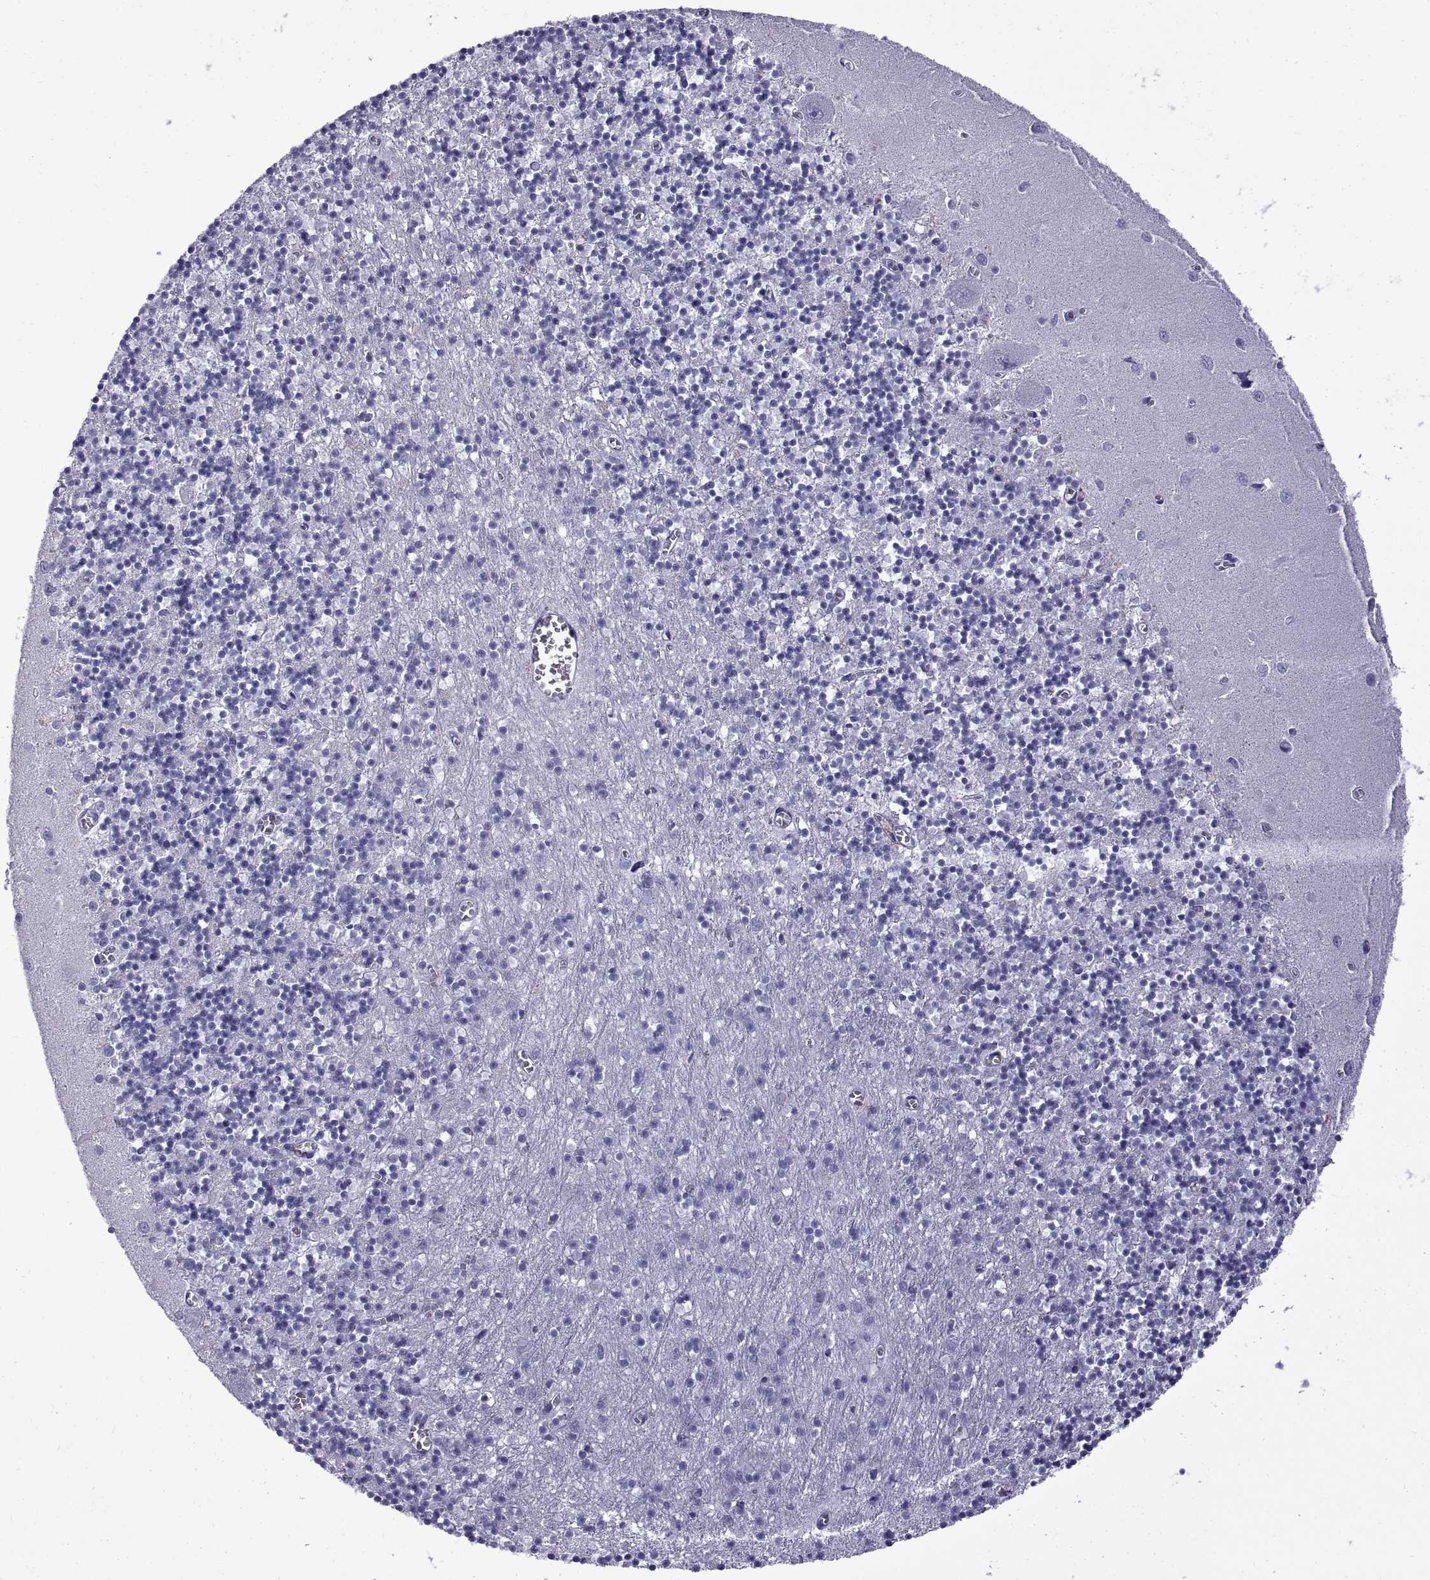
{"staining": {"intensity": "negative", "quantity": "none", "location": "none"}, "tissue": "cerebellum", "cell_type": "Cells in granular layer", "image_type": "normal", "snomed": [{"axis": "morphology", "description": "Normal tissue, NOS"}, {"axis": "topography", "description": "Cerebellum"}], "caption": "The immunohistochemistry (IHC) image has no significant staining in cells in granular layer of cerebellum. Brightfield microscopy of immunohistochemistry (IHC) stained with DAB (3,3'-diaminobenzidine) (brown) and hematoxylin (blue), captured at high magnification.", "gene": "SPDYE10", "patient": {"sex": "female", "age": 64}}